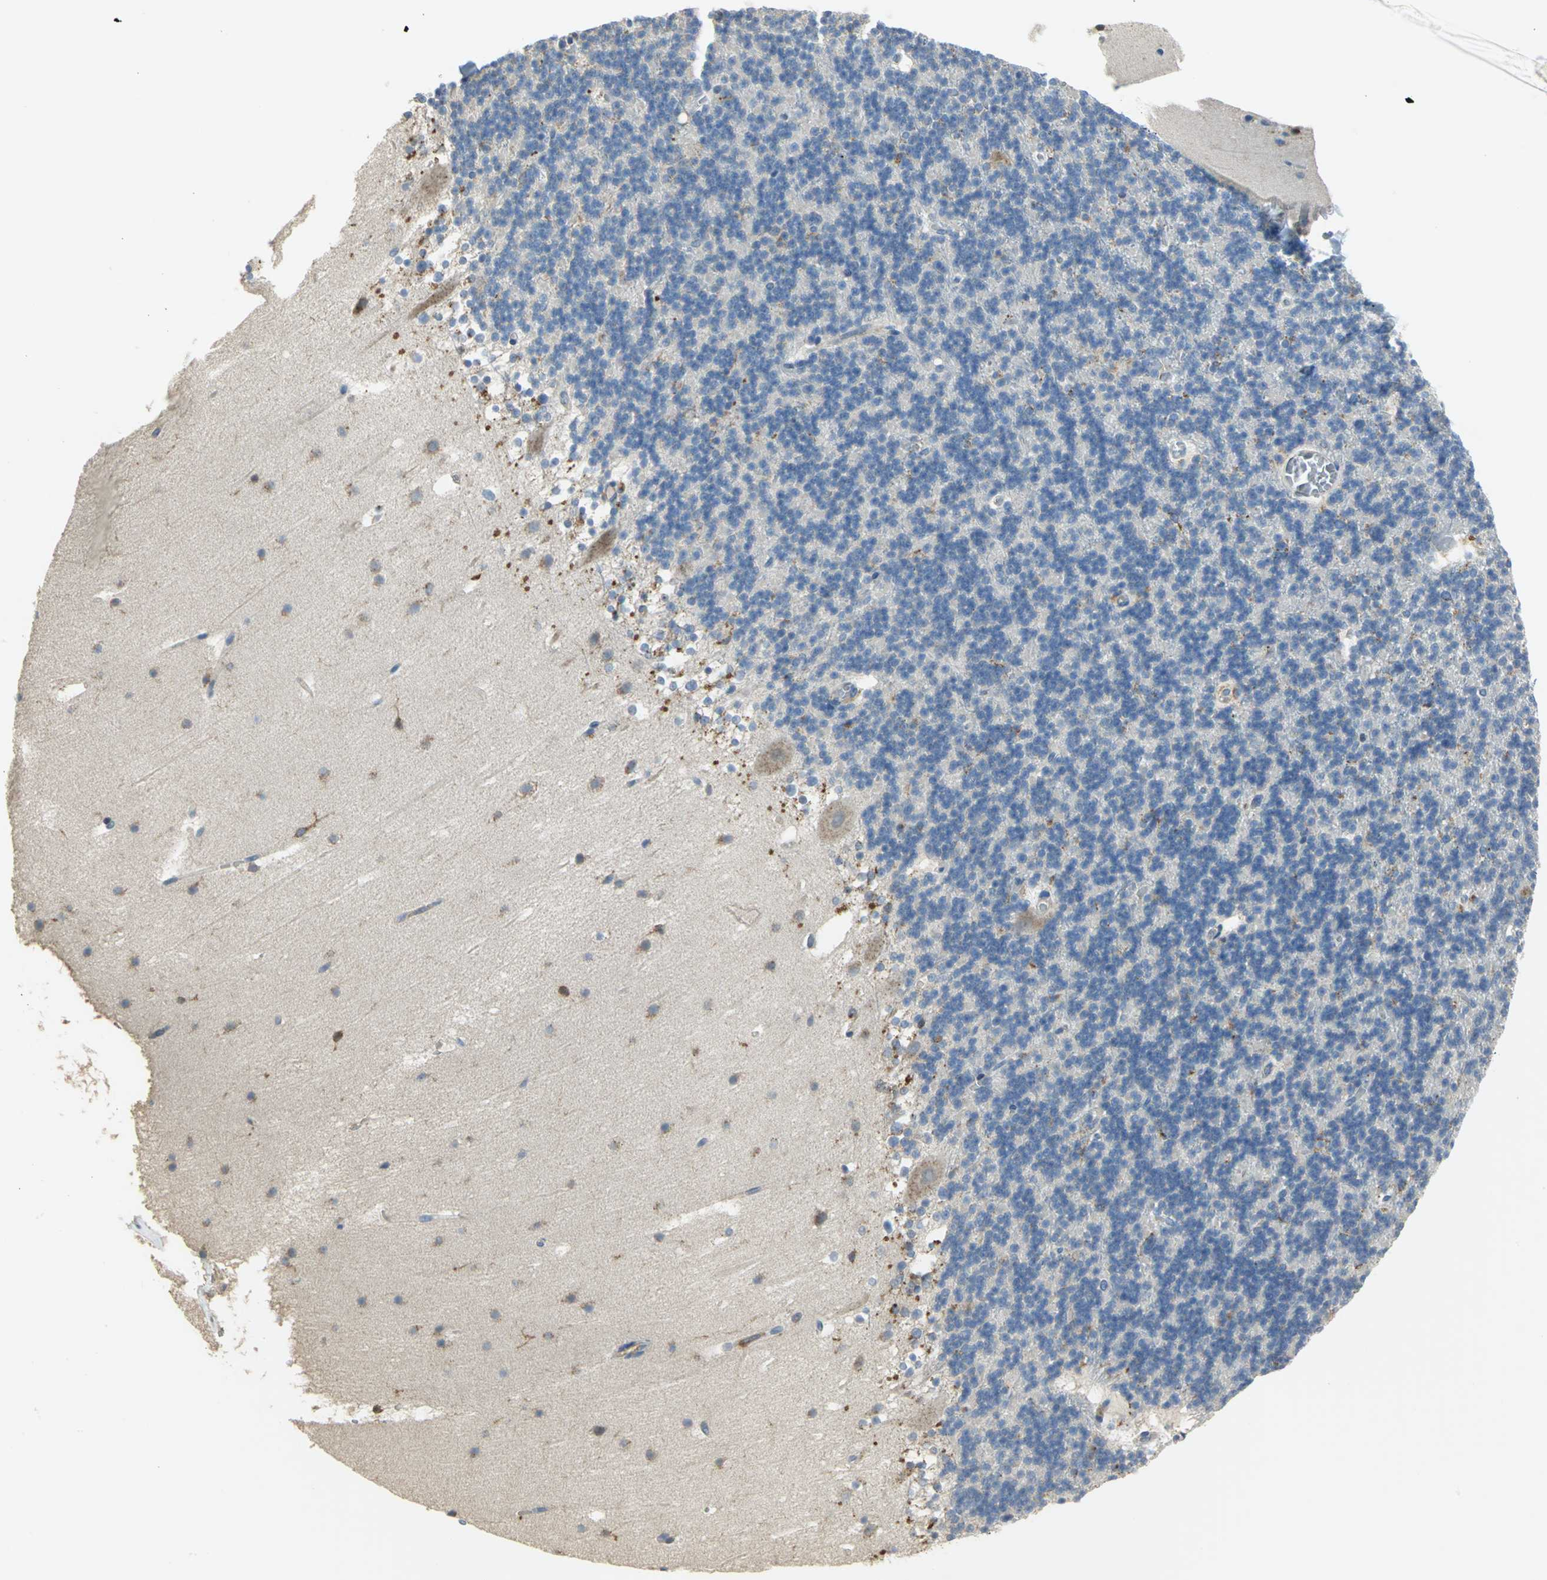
{"staining": {"intensity": "negative", "quantity": "none", "location": "none"}, "tissue": "cerebellum", "cell_type": "Cells in granular layer", "image_type": "normal", "snomed": [{"axis": "morphology", "description": "Normal tissue, NOS"}, {"axis": "topography", "description": "Cerebellum"}], "caption": "This is an immunohistochemistry histopathology image of benign human cerebellum. There is no positivity in cells in granular layer.", "gene": "DIAPH2", "patient": {"sex": "male", "age": 45}}